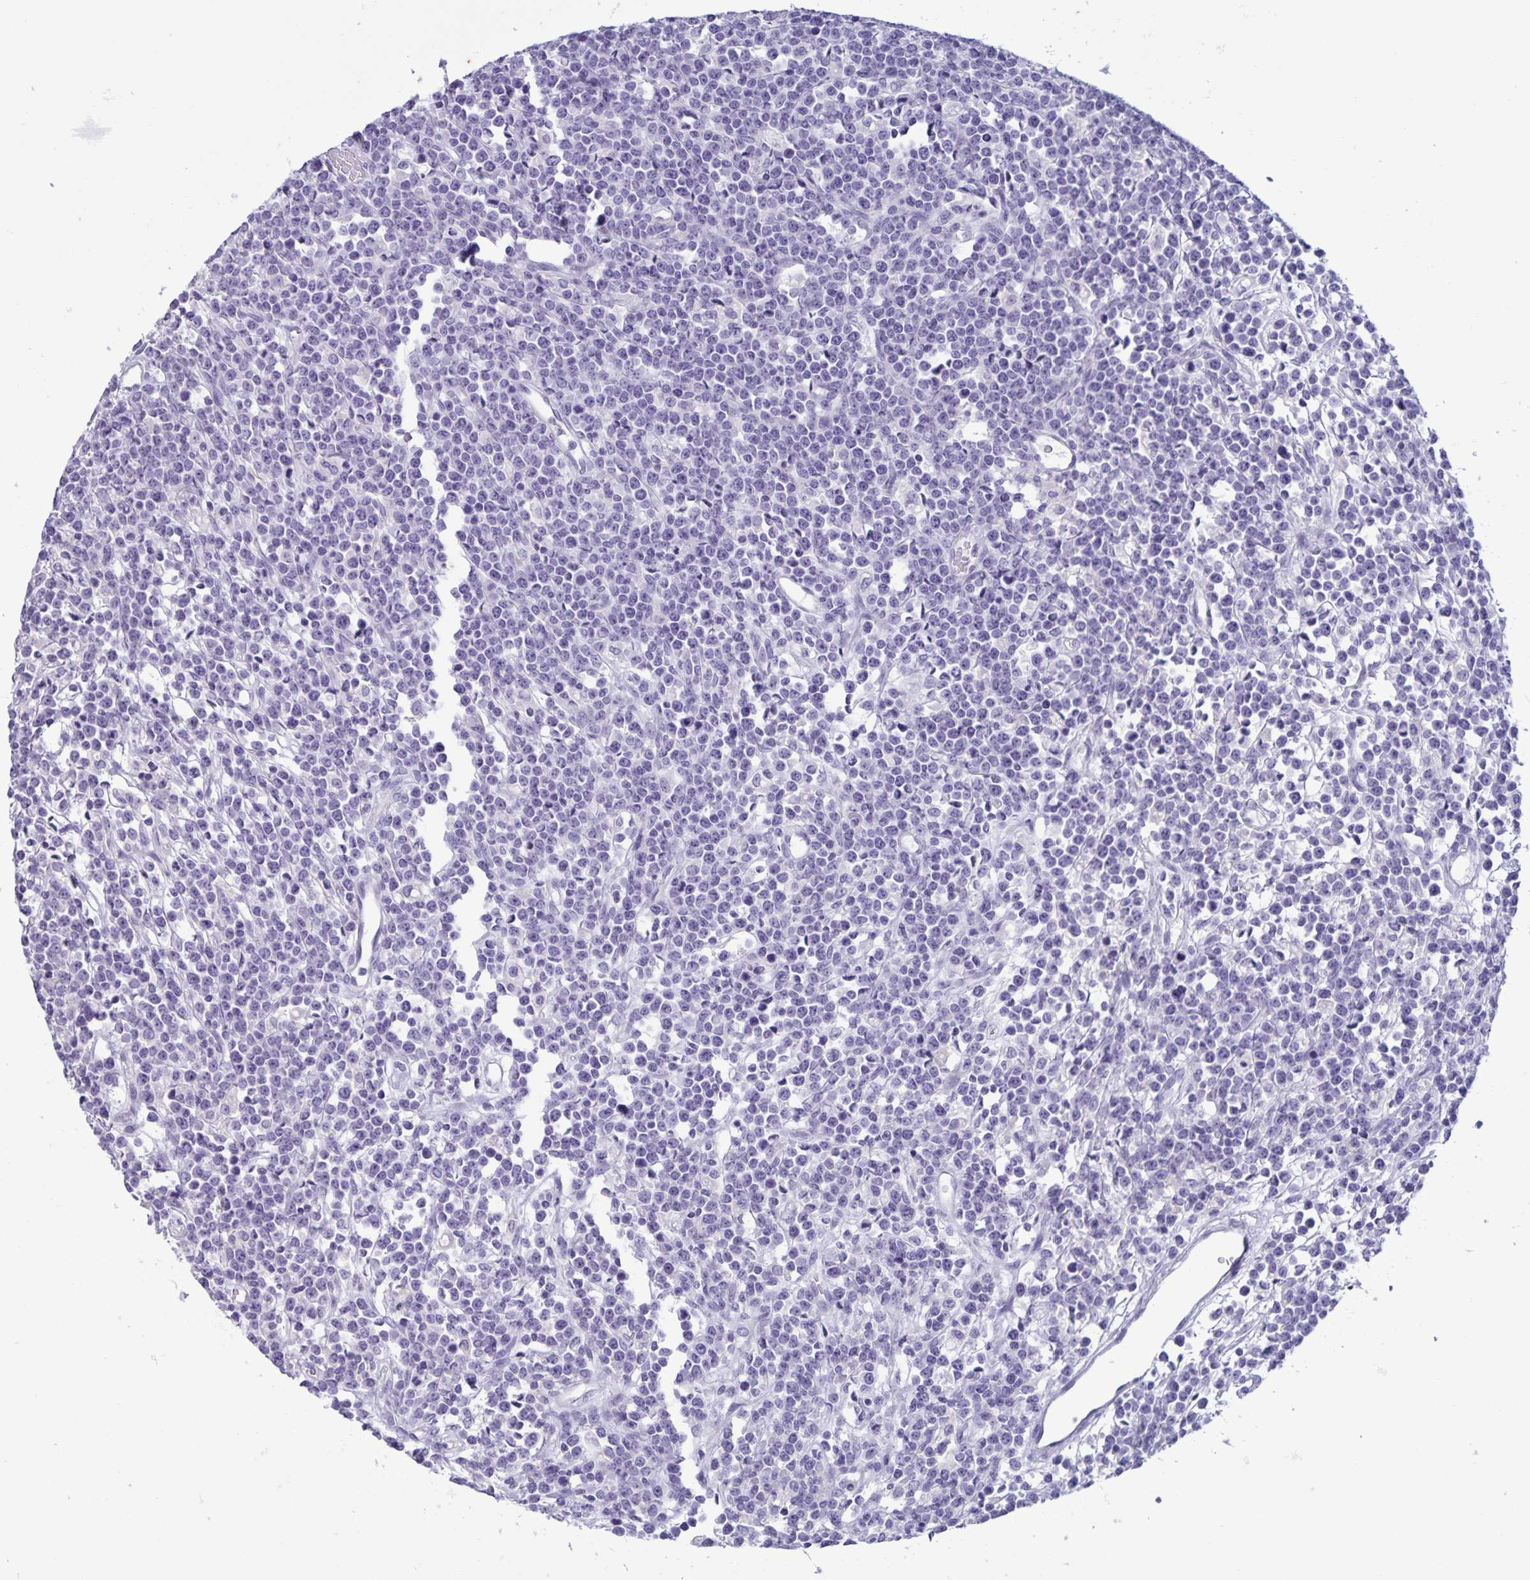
{"staining": {"intensity": "negative", "quantity": "none", "location": "none"}, "tissue": "lymphoma", "cell_type": "Tumor cells", "image_type": "cancer", "snomed": [{"axis": "morphology", "description": "Malignant lymphoma, non-Hodgkin's type, High grade"}, {"axis": "topography", "description": "Ovary"}], "caption": "This photomicrograph is of lymphoma stained with IHC to label a protein in brown with the nuclei are counter-stained blue. There is no expression in tumor cells.", "gene": "IBTK", "patient": {"sex": "female", "age": 56}}